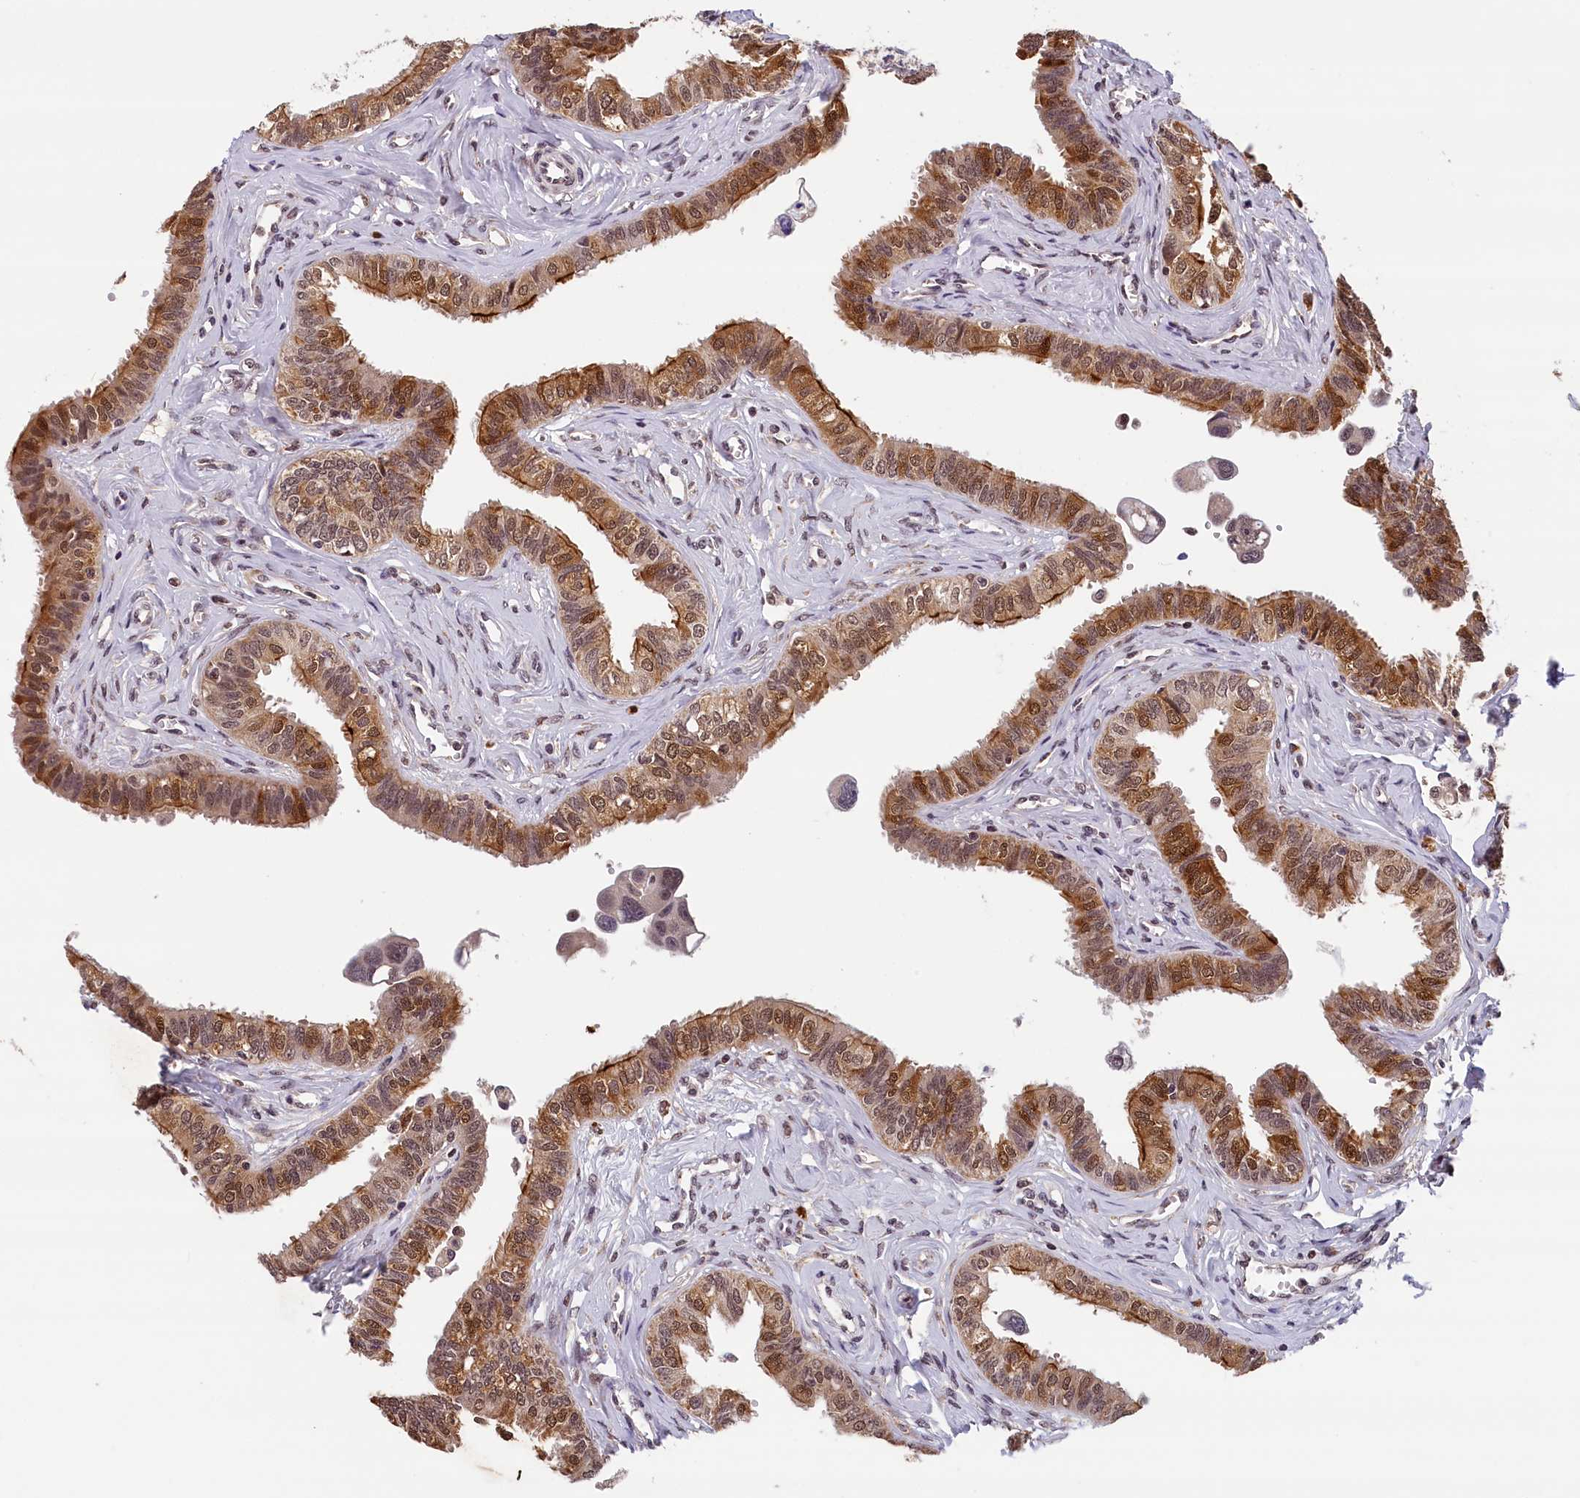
{"staining": {"intensity": "strong", "quantity": "25%-75%", "location": "cytoplasmic/membranous,nuclear"}, "tissue": "fallopian tube", "cell_type": "Glandular cells", "image_type": "normal", "snomed": [{"axis": "morphology", "description": "Normal tissue, NOS"}, {"axis": "morphology", "description": "Carcinoma, NOS"}, {"axis": "topography", "description": "Fallopian tube"}, {"axis": "topography", "description": "Ovary"}], "caption": "Fallopian tube stained for a protein (brown) shows strong cytoplasmic/membranous,nuclear positive expression in about 25%-75% of glandular cells.", "gene": "KCNK6", "patient": {"sex": "female", "age": 59}}